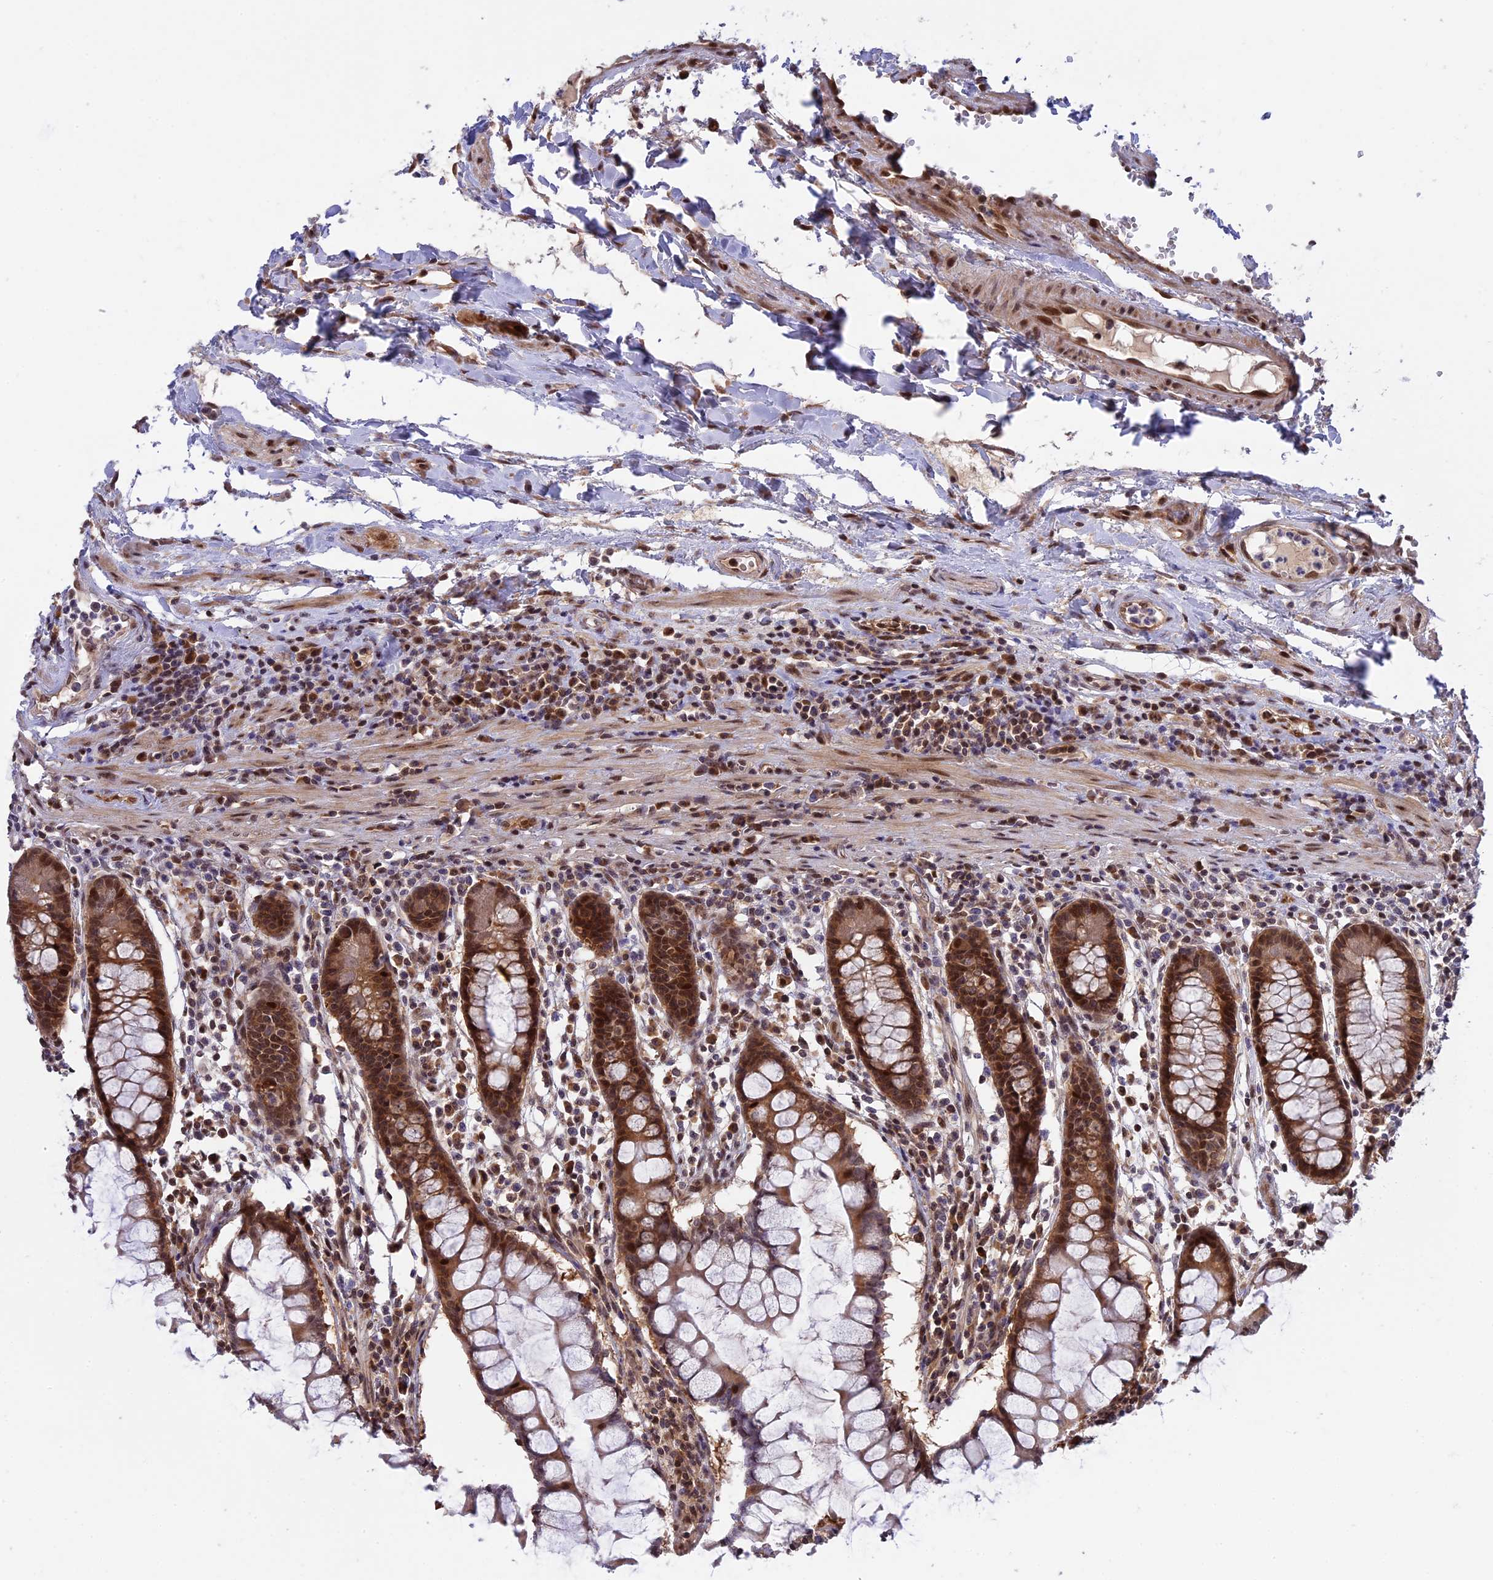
{"staining": {"intensity": "strong", "quantity": ">75%", "location": "nuclear"}, "tissue": "colon", "cell_type": "Endothelial cells", "image_type": "normal", "snomed": [{"axis": "morphology", "description": "Normal tissue, NOS"}, {"axis": "morphology", "description": "Adenocarcinoma, NOS"}, {"axis": "topography", "description": "Colon"}], "caption": "DAB (3,3'-diaminobenzidine) immunohistochemical staining of unremarkable colon demonstrates strong nuclear protein positivity in about >75% of endothelial cells.", "gene": "ZNF428", "patient": {"sex": "female", "age": 55}}